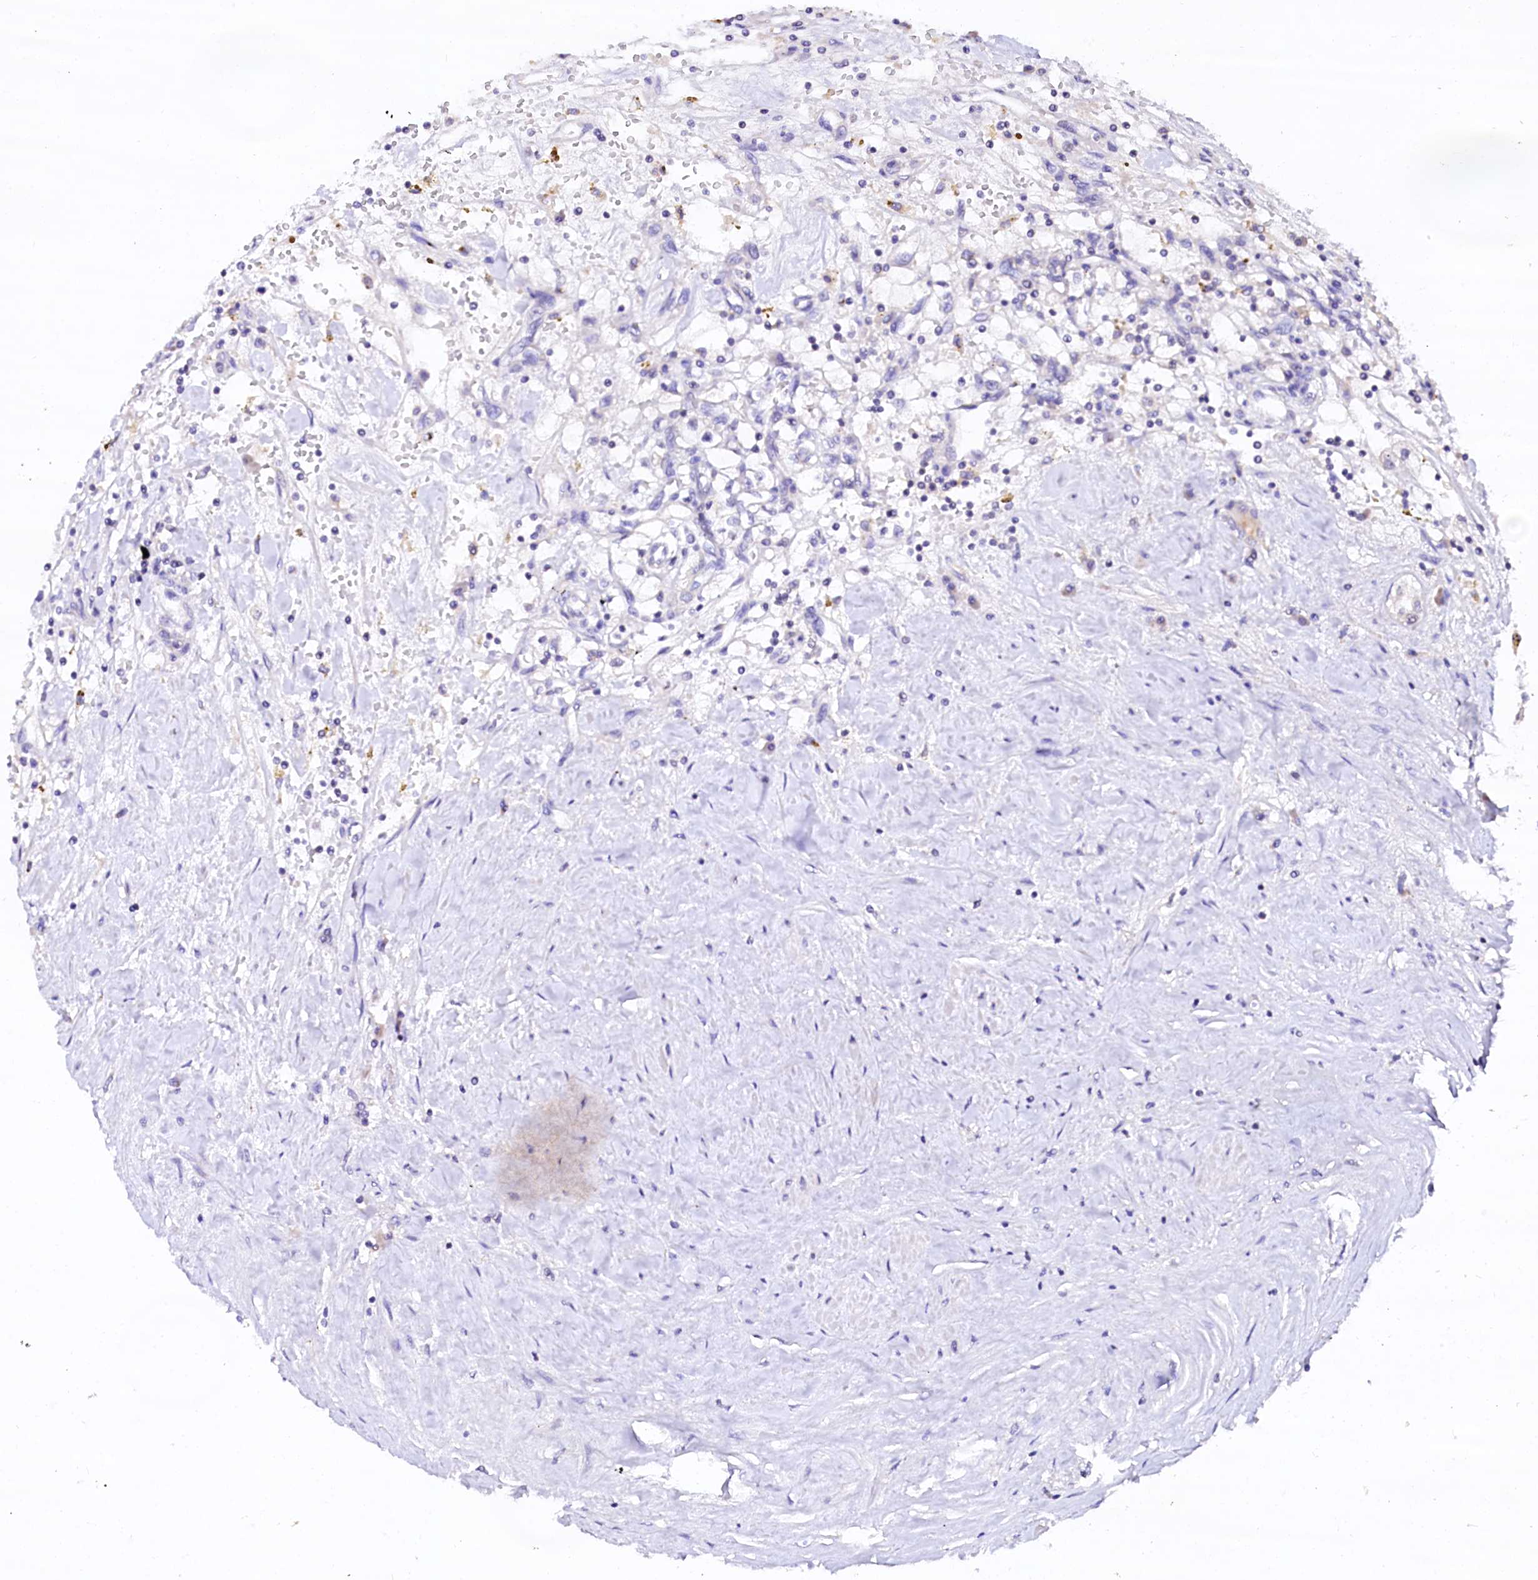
{"staining": {"intensity": "negative", "quantity": "none", "location": "none"}, "tissue": "renal cancer", "cell_type": "Tumor cells", "image_type": "cancer", "snomed": [{"axis": "morphology", "description": "Adenocarcinoma, NOS"}, {"axis": "topography", "description": "Kidney"}], "caption": "Tumor cells show no significant staining in renal adenocarcinoma.", "gene": "NALF1", "patient": {"sex": "male", "age": 56}}